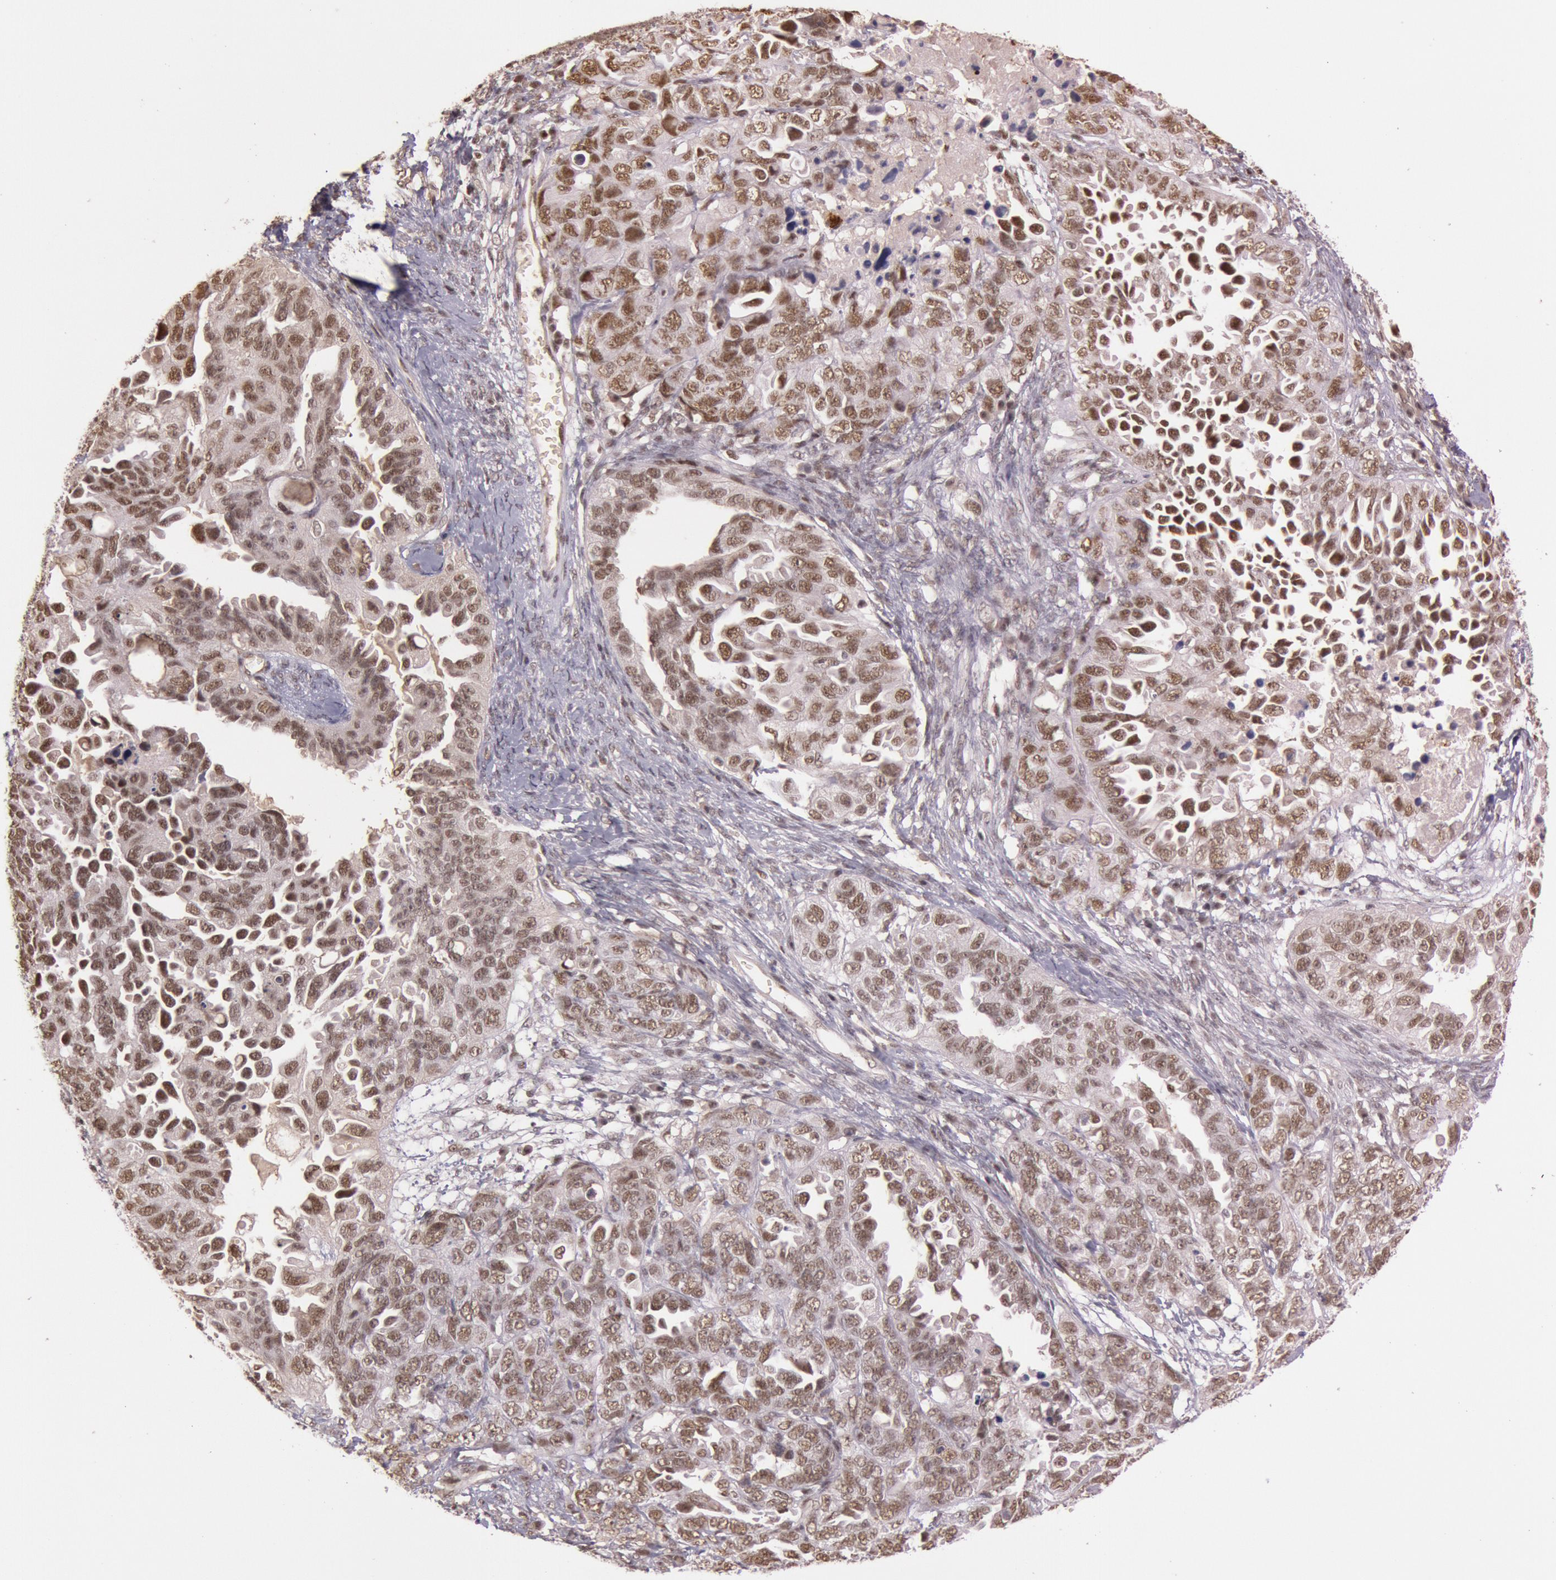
{"staining": {"intensity": "moderate", "quantity": ">75%", "location": "nuclear"}, "tissue": "ovarian cancer", "cell_type": "Tumor cells", "image_type": "cancer", "snomed": [{"axis": "morphology", "description": "Cystadenocarcinoma, serous, NOS"}, {"axis": "topography", "description": "Ovary"}], "caption": "Tumor cells exhibit medium levels of moderate nuclear staining in about >75% of cells in ovarian cancer (serous cystadenocarcinoma).", "gene": "TASL", "patient": {"sex": "female", "age": 82}}